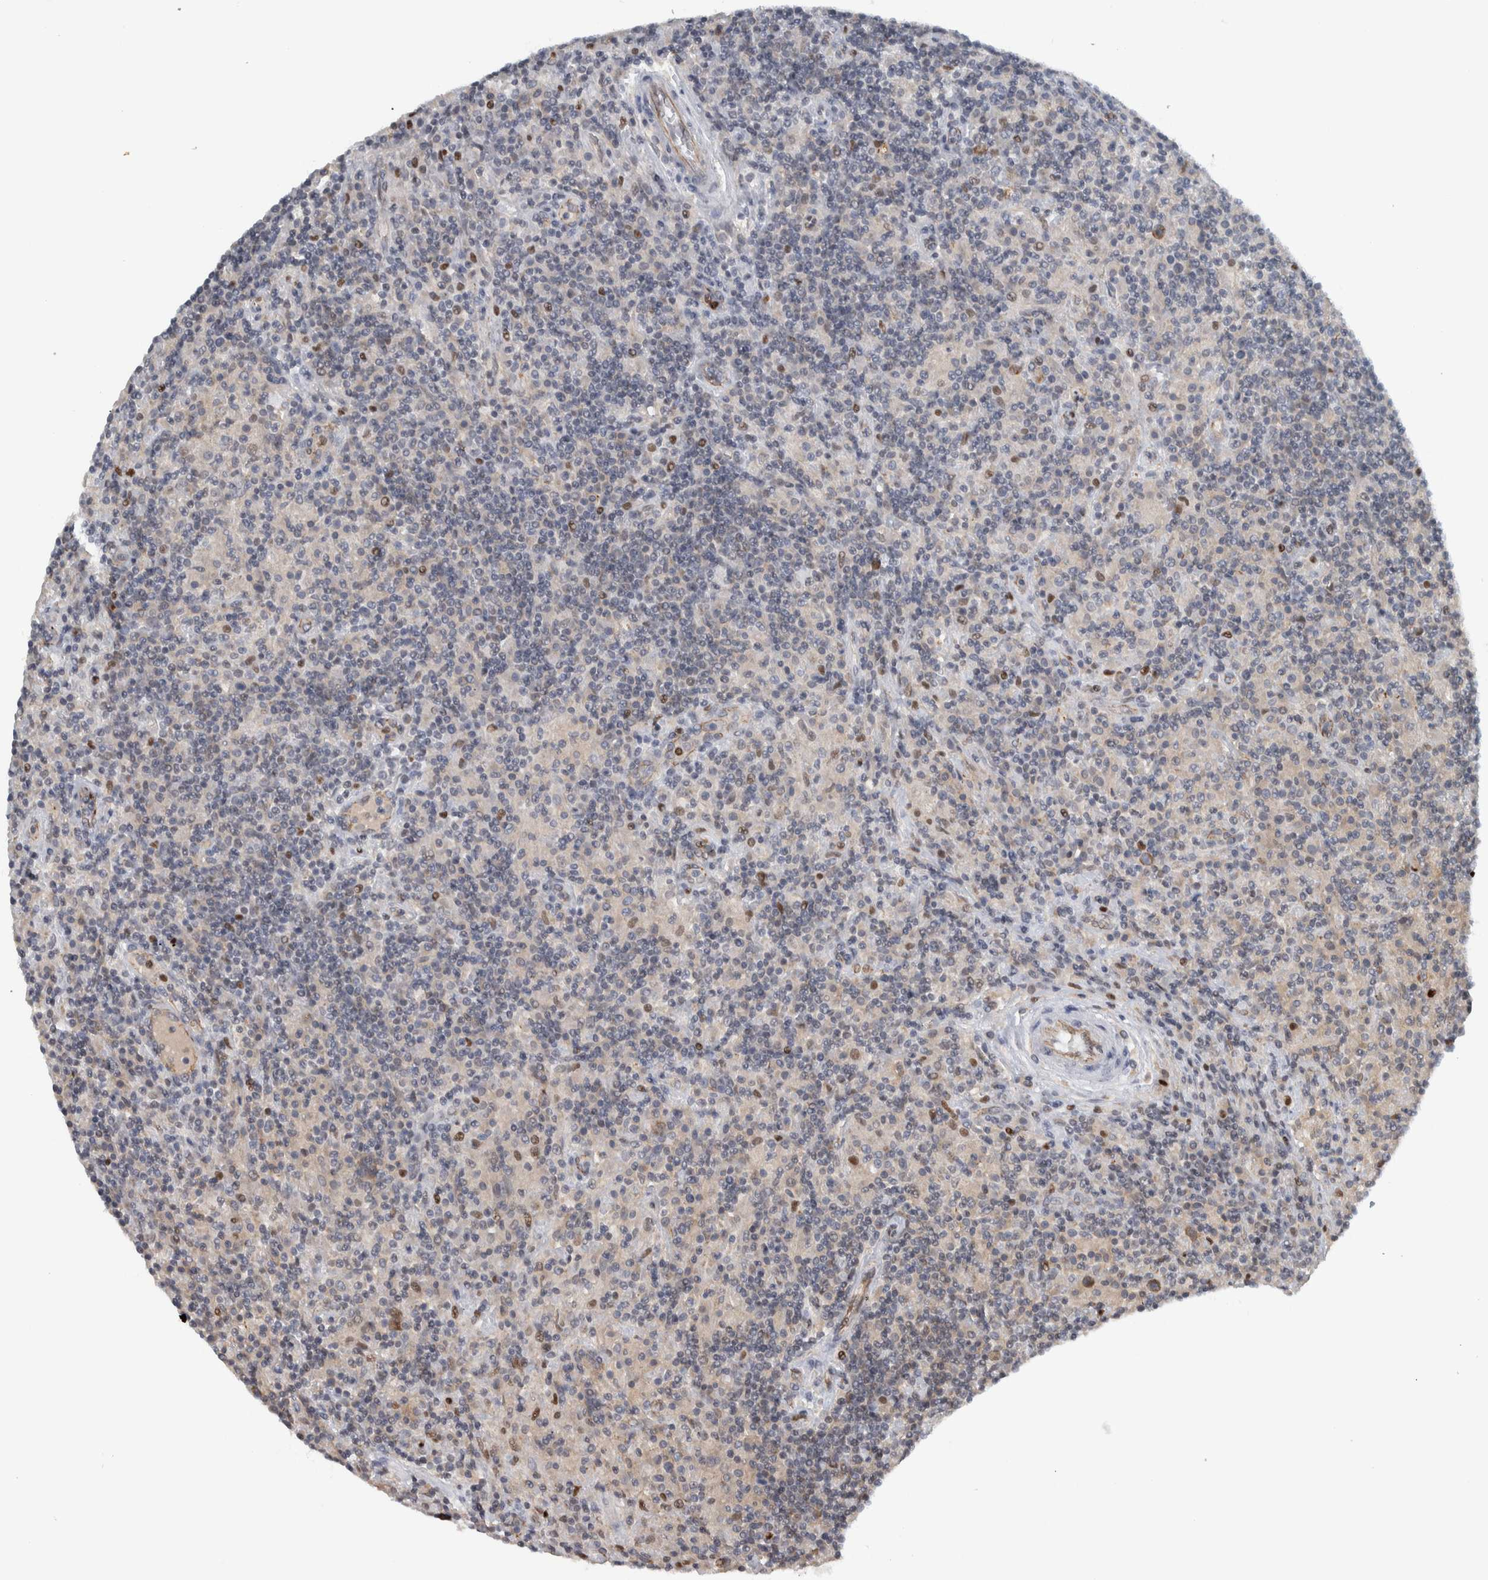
{"staining": {"intensity": "weak", "quantity": ">75%", "location": "cytoplasmic/membranous"}, "tissue": "lymphoma", "cell_type": "Tumor cells", "image_type": "cancer", "snomed": [{"axis": "morphology", "description": "Hodgkin's disease, NOS"}, {"axis": "topography", "description": "Lymph node"}], "caption": "Brown immunohistochemical staining in lymphoma demonstrates weak cytoplasmic/membranous positivity in about >75% of tumor cells.", "gene": "ADPRM", "patient": {"sex": "male", "age": 70}}